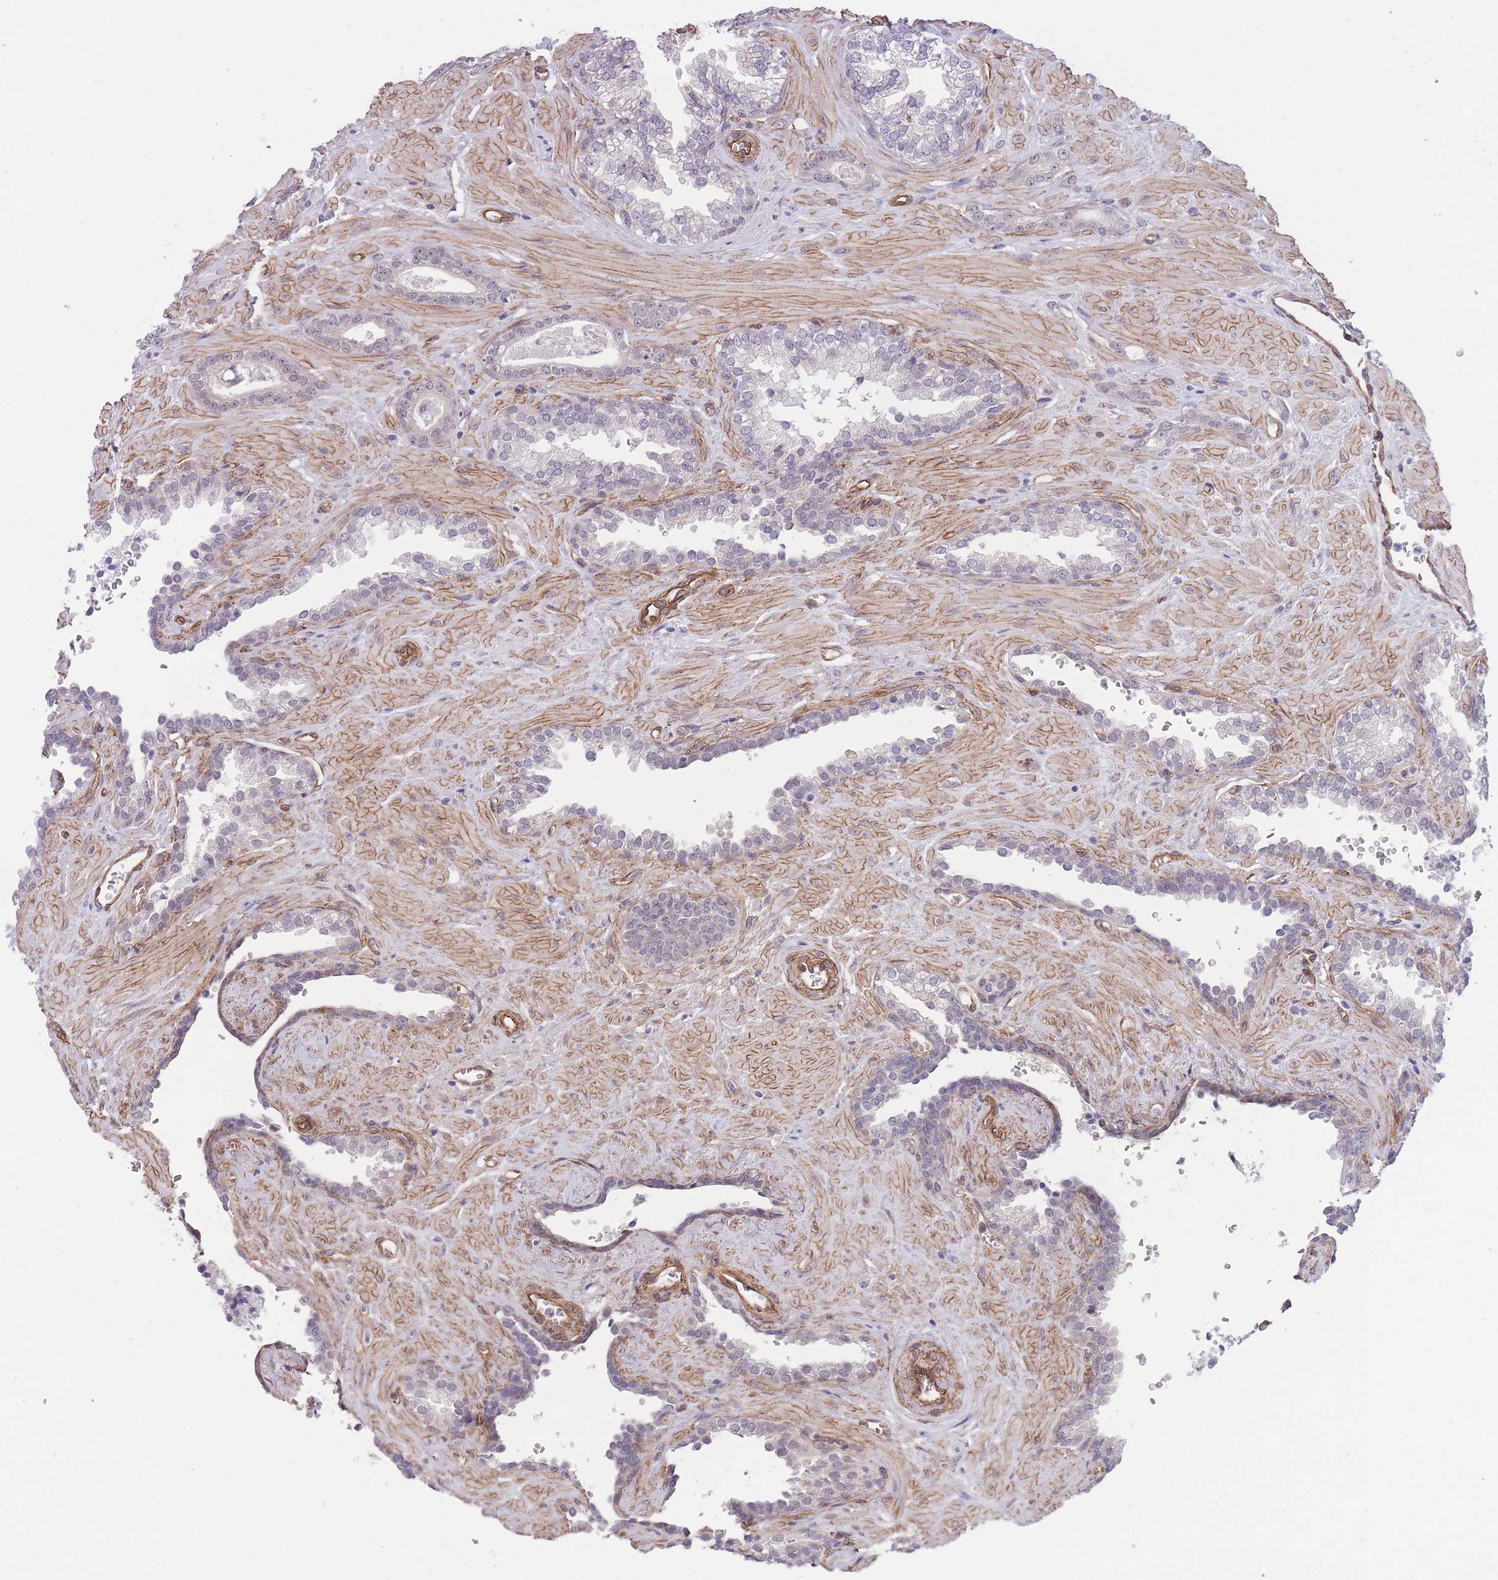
{"staining": {"intensity": "negative", "quantity": "none", "location": "none"}, "tissue": "prostate cancer", "cell_type": "Tumor cells", "image_type": "cancer", "snomed": [{"axis": "morphology", "description": "Adenocarcinoma, Low grade"}, {"axis": "topography", "description": "Prostate"}], "caption": "This is a image of IHC staining of prostate cancer, which shows no positivity in tumor cells. (DAB immunohistochemistry with hematoxylin counter stain).", "gene": "QTRT1", "patient": {"sex": "male", "age": 60}}